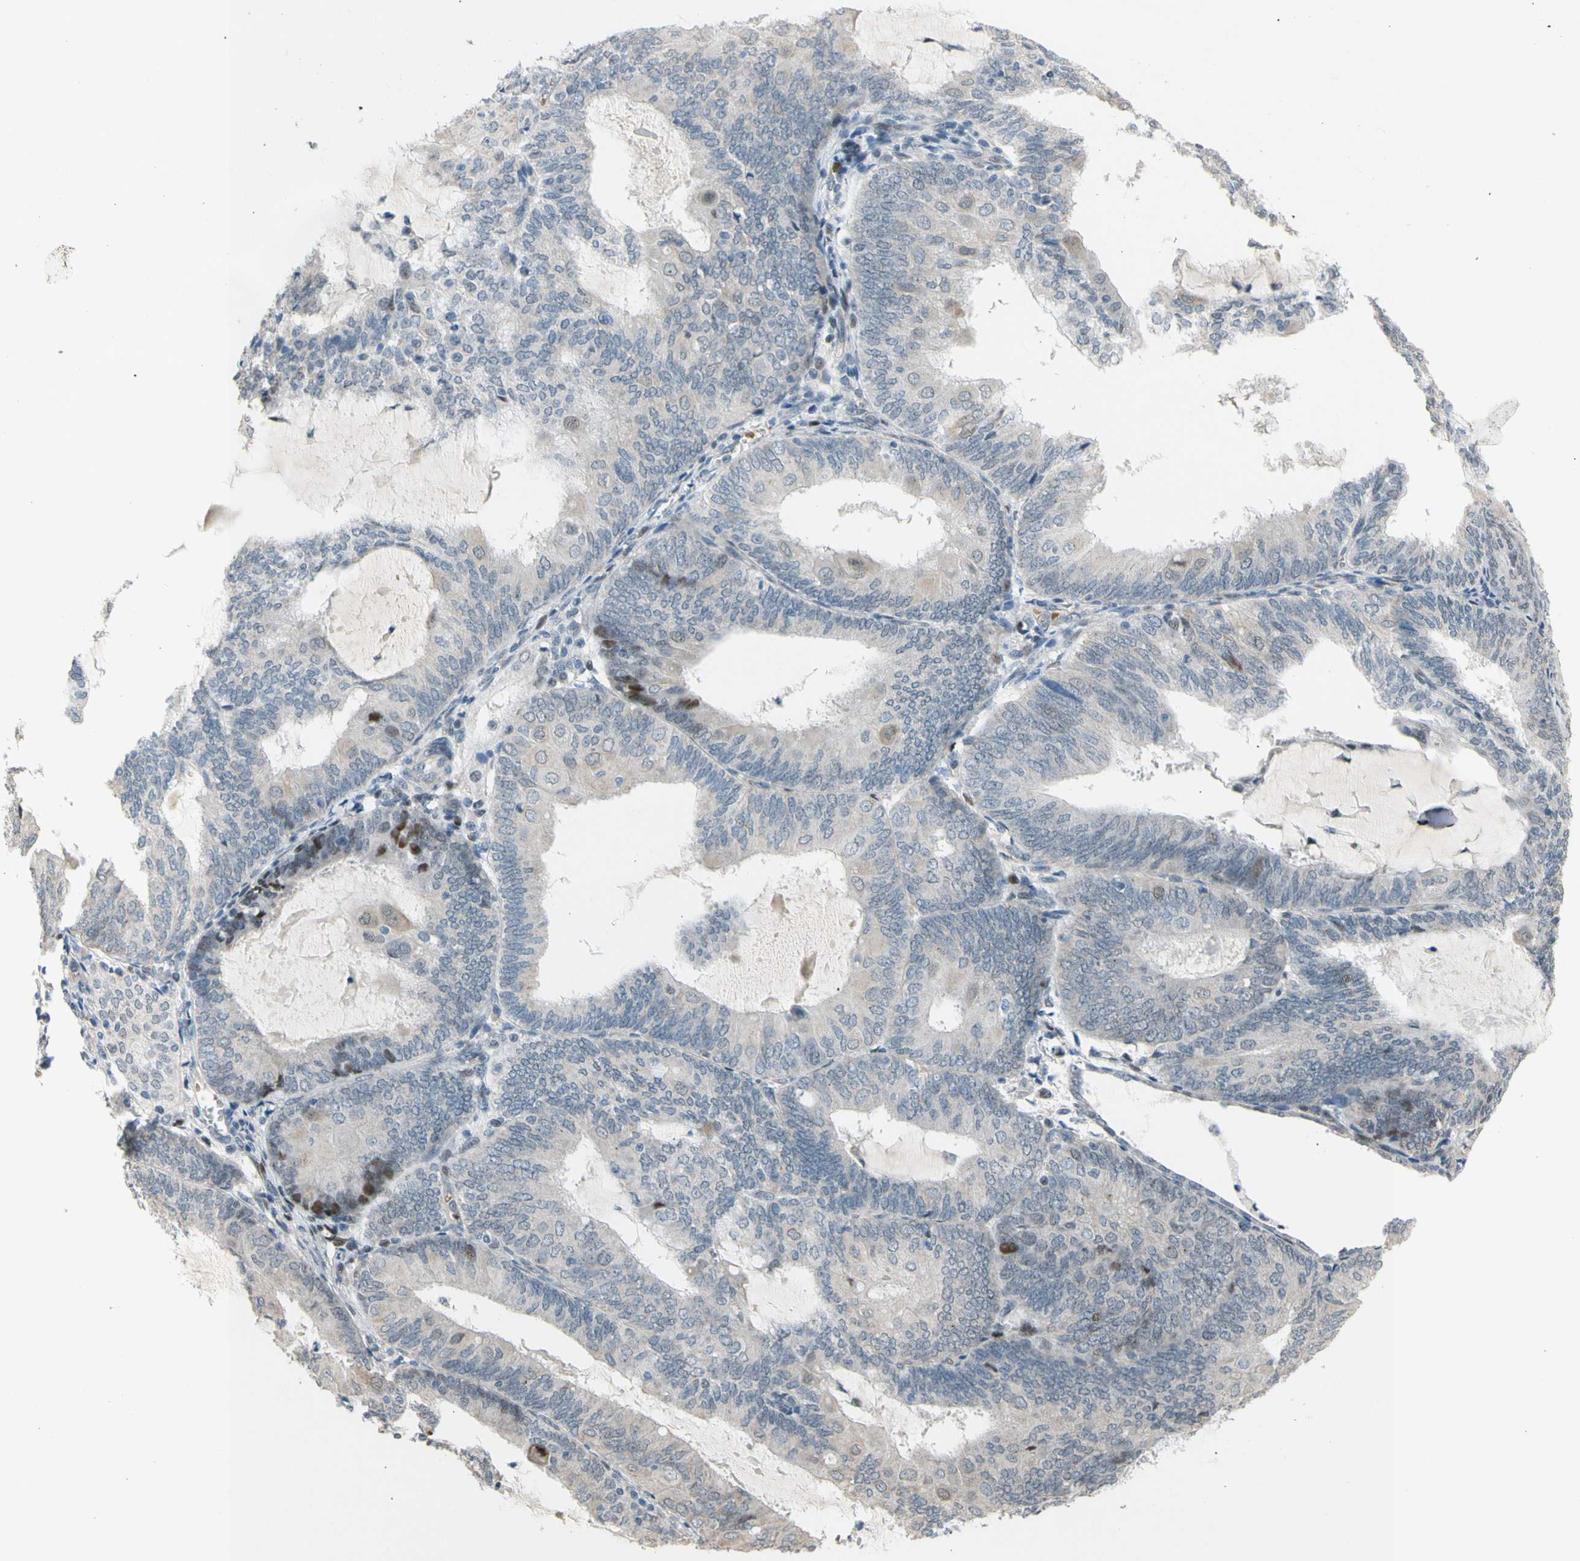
{"staining": {"intensity": "moderate", "quantity": "<25%", "location": "nuclear"}, "tissue": "endometrial cancer", "cell_type": "Tumor cells", "image_type": "cancer", "snomed": [{"axis": "morphology", "description": "Adenocarcinoma, NOS"}, {"axis": "topography", "description": "Endometrium"}], "caption": "This micrograph displays IHC staining of human endometrial cancer, with low moderate nuclear staining in about <25% of tumor cells.", "gene": "ZNF184", "patient": {"sex": "female", "age": 81}}